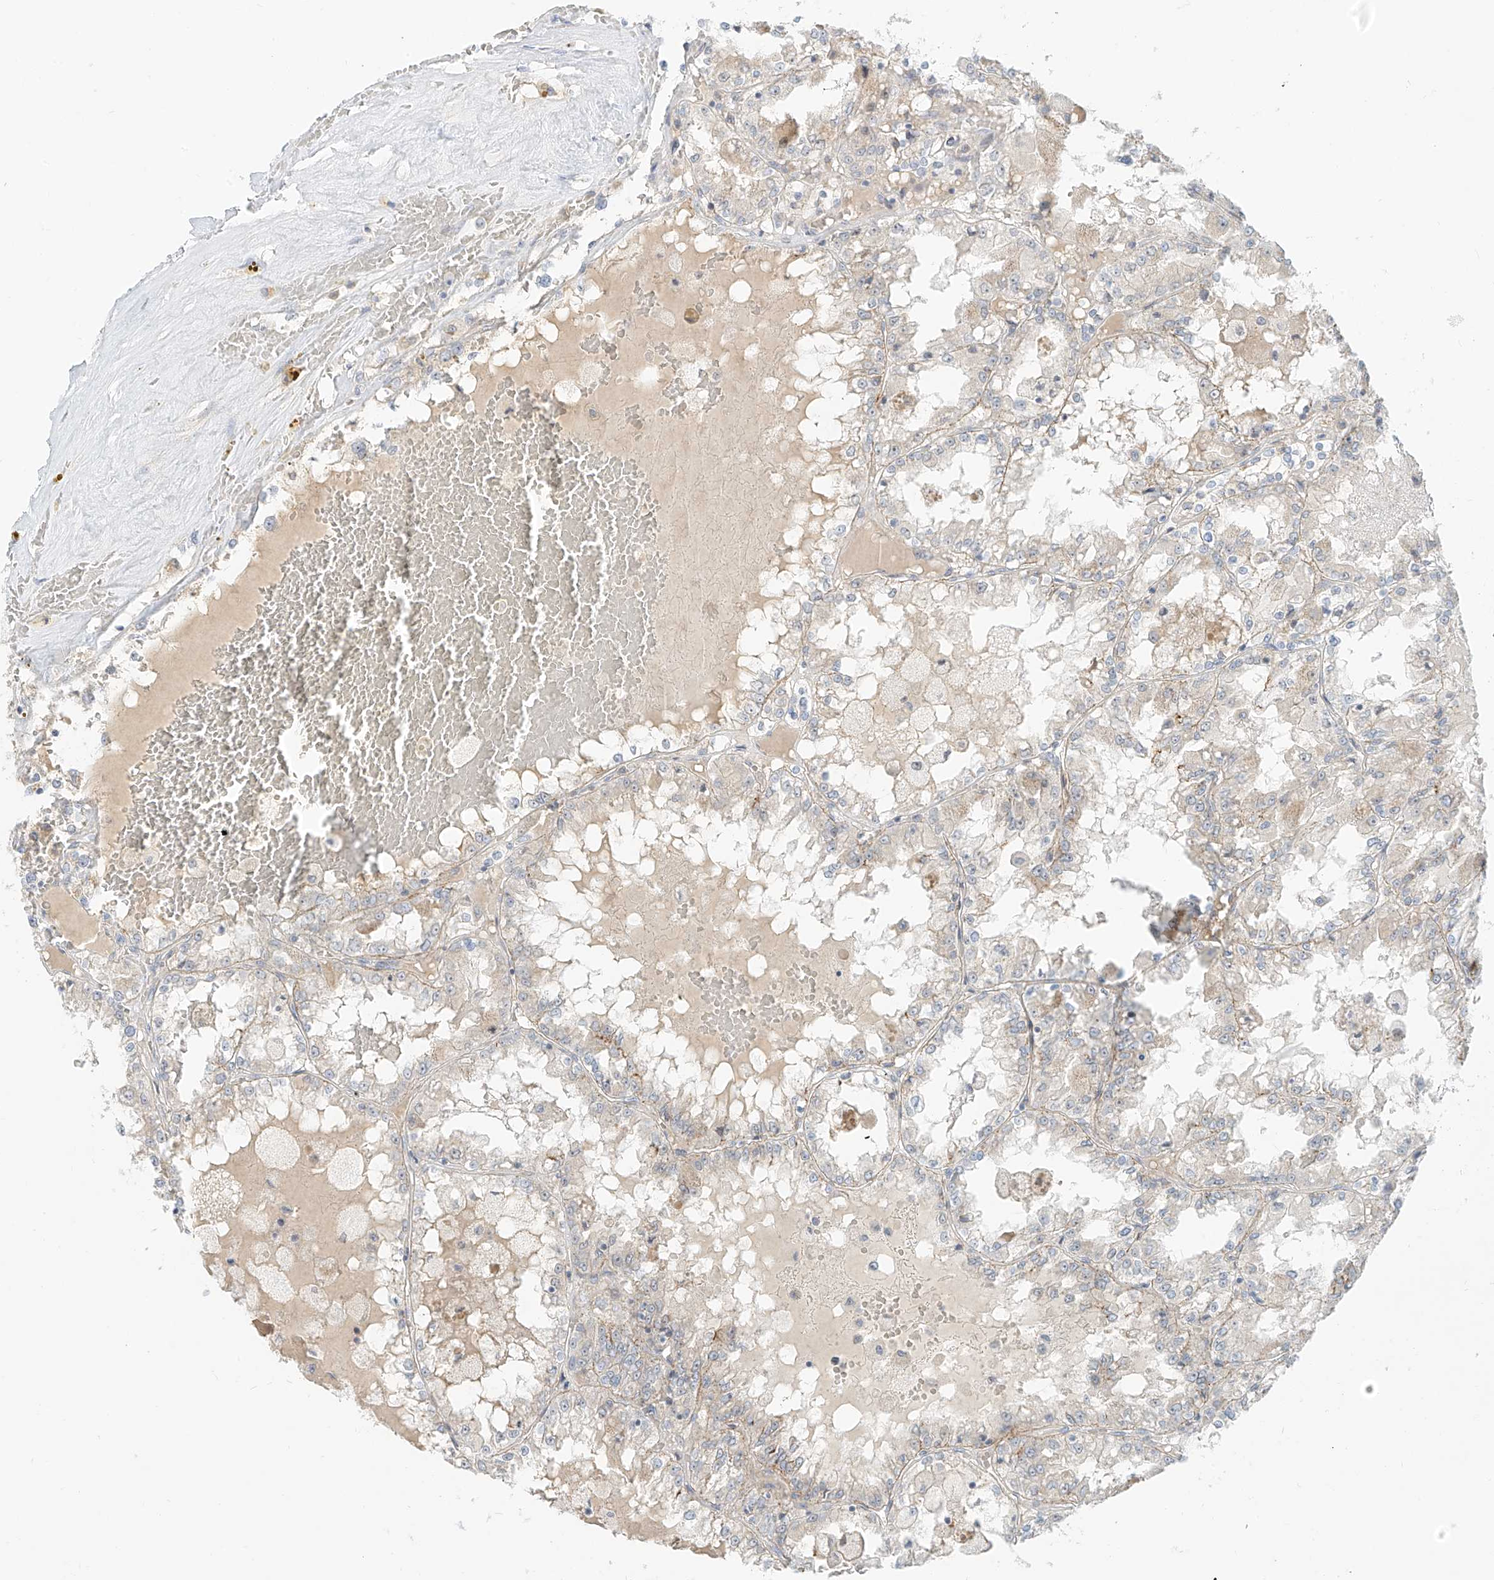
{"staining": {"intensity": "negative", "quantity": "none", "location": "none"}, "tissue": "renal cancer", "cell_type": "Tumor cells", "image_type": "cancer", "snomed": [{"axis": "morphology", "description": "Adenocarcinoma, NOS"}, {"axis": "topography", "description": "Kidney"}], "caption": "This is an IHC micrograph of renal cancer (adenocarcinoma). There is no staining in tumor cells.", "gene": "C2orf42", "patient": {"sex": "female", "age": 56}}